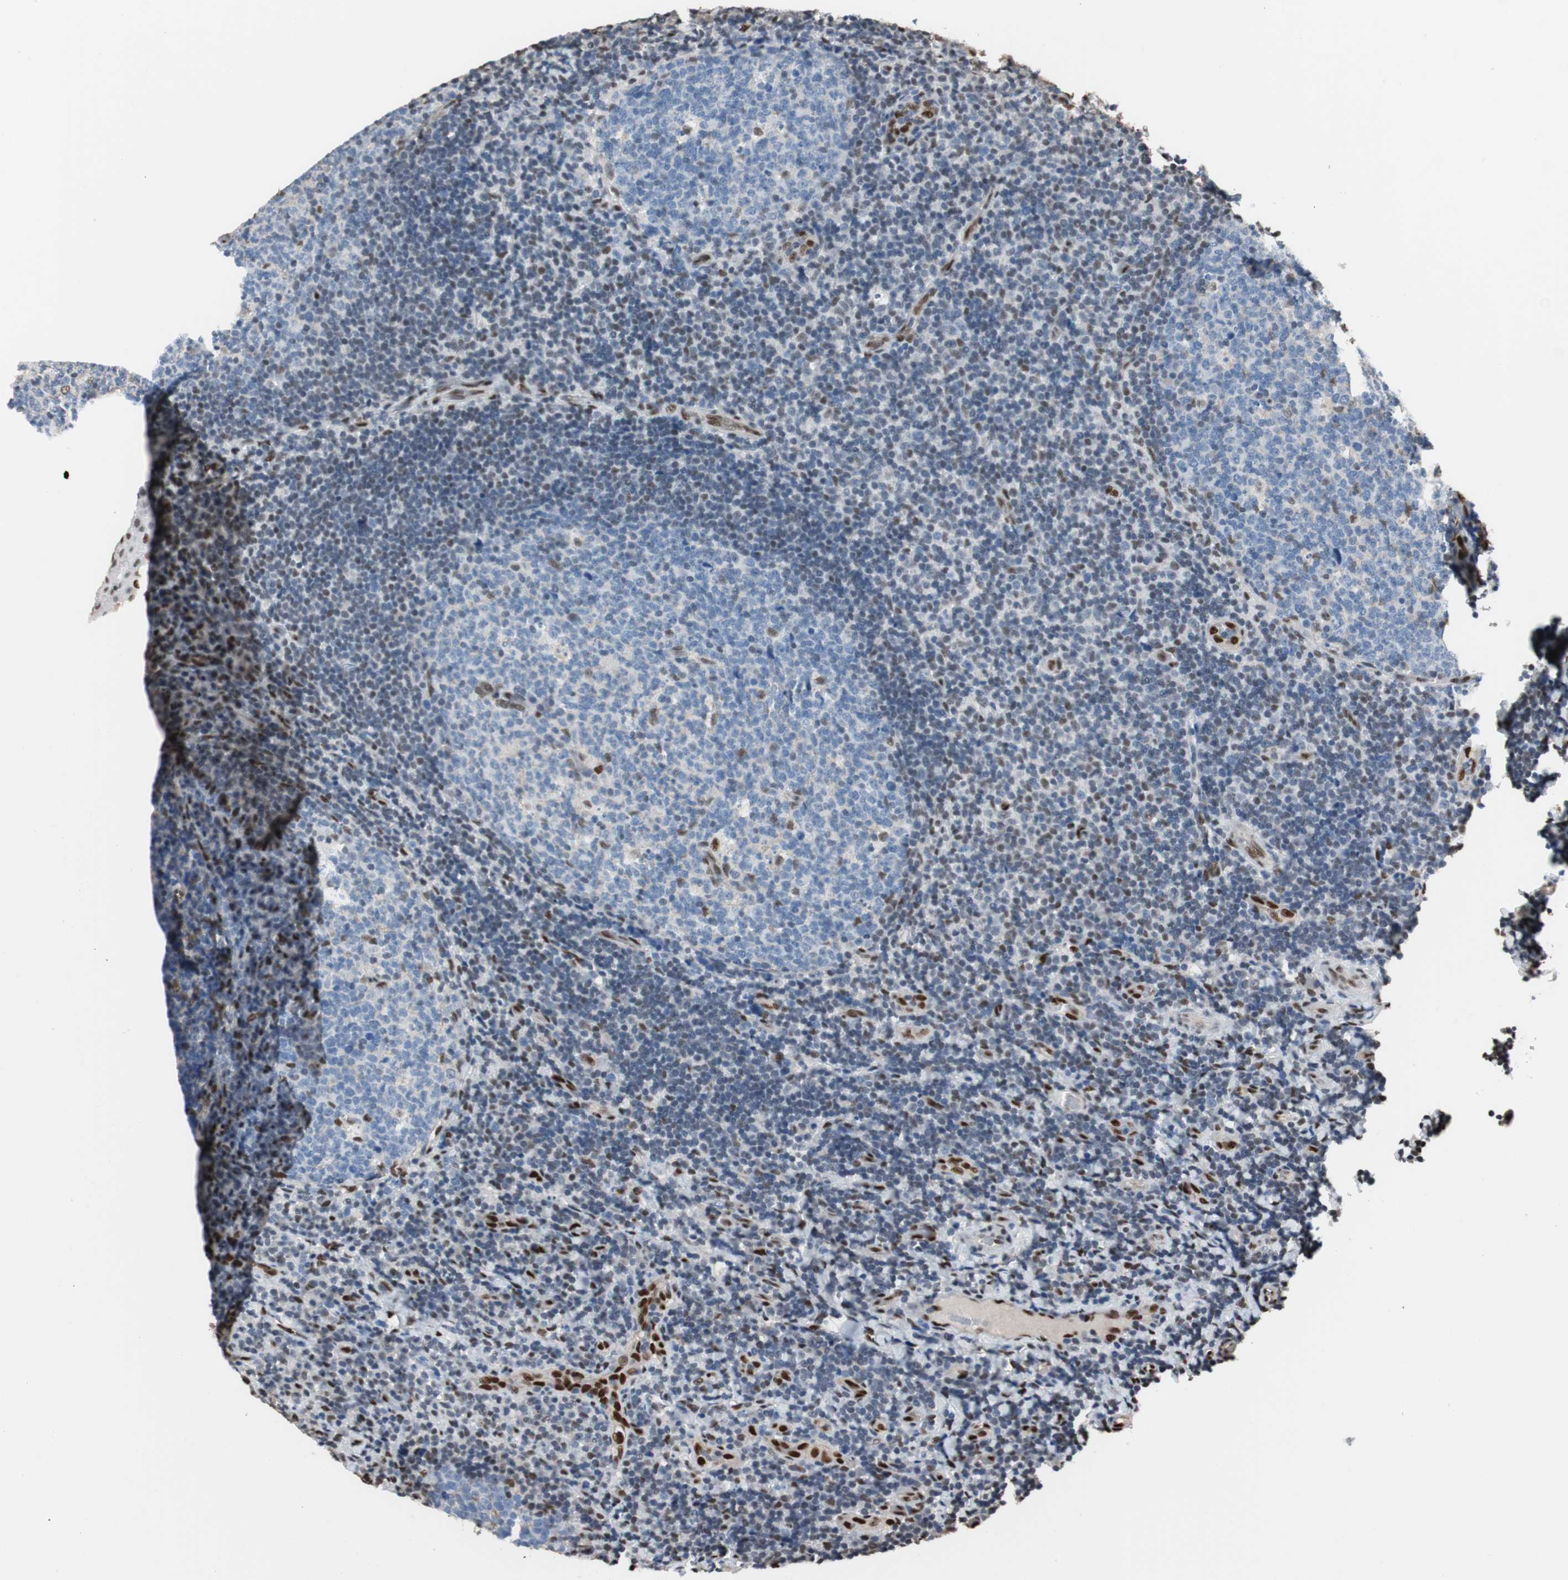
{"staining": {"intensity": "weak", "quantity": "<25%", "location": "nuclear"}, "tissue": "tonsil", "cell_type": "Germinal center cells", "image_type": "normal", "snomed": [{"axis": "morphology", "description": "Normal tissue, NOS"}, {"axis": "topography", "description": "Tonsil"}], "caption": "Germinal center cells are negative for brown protein staining in benign tonsil. (DAB IHC, high magnification).", "gene": "PML", "patient": {"sex": "male", "age": 17}}